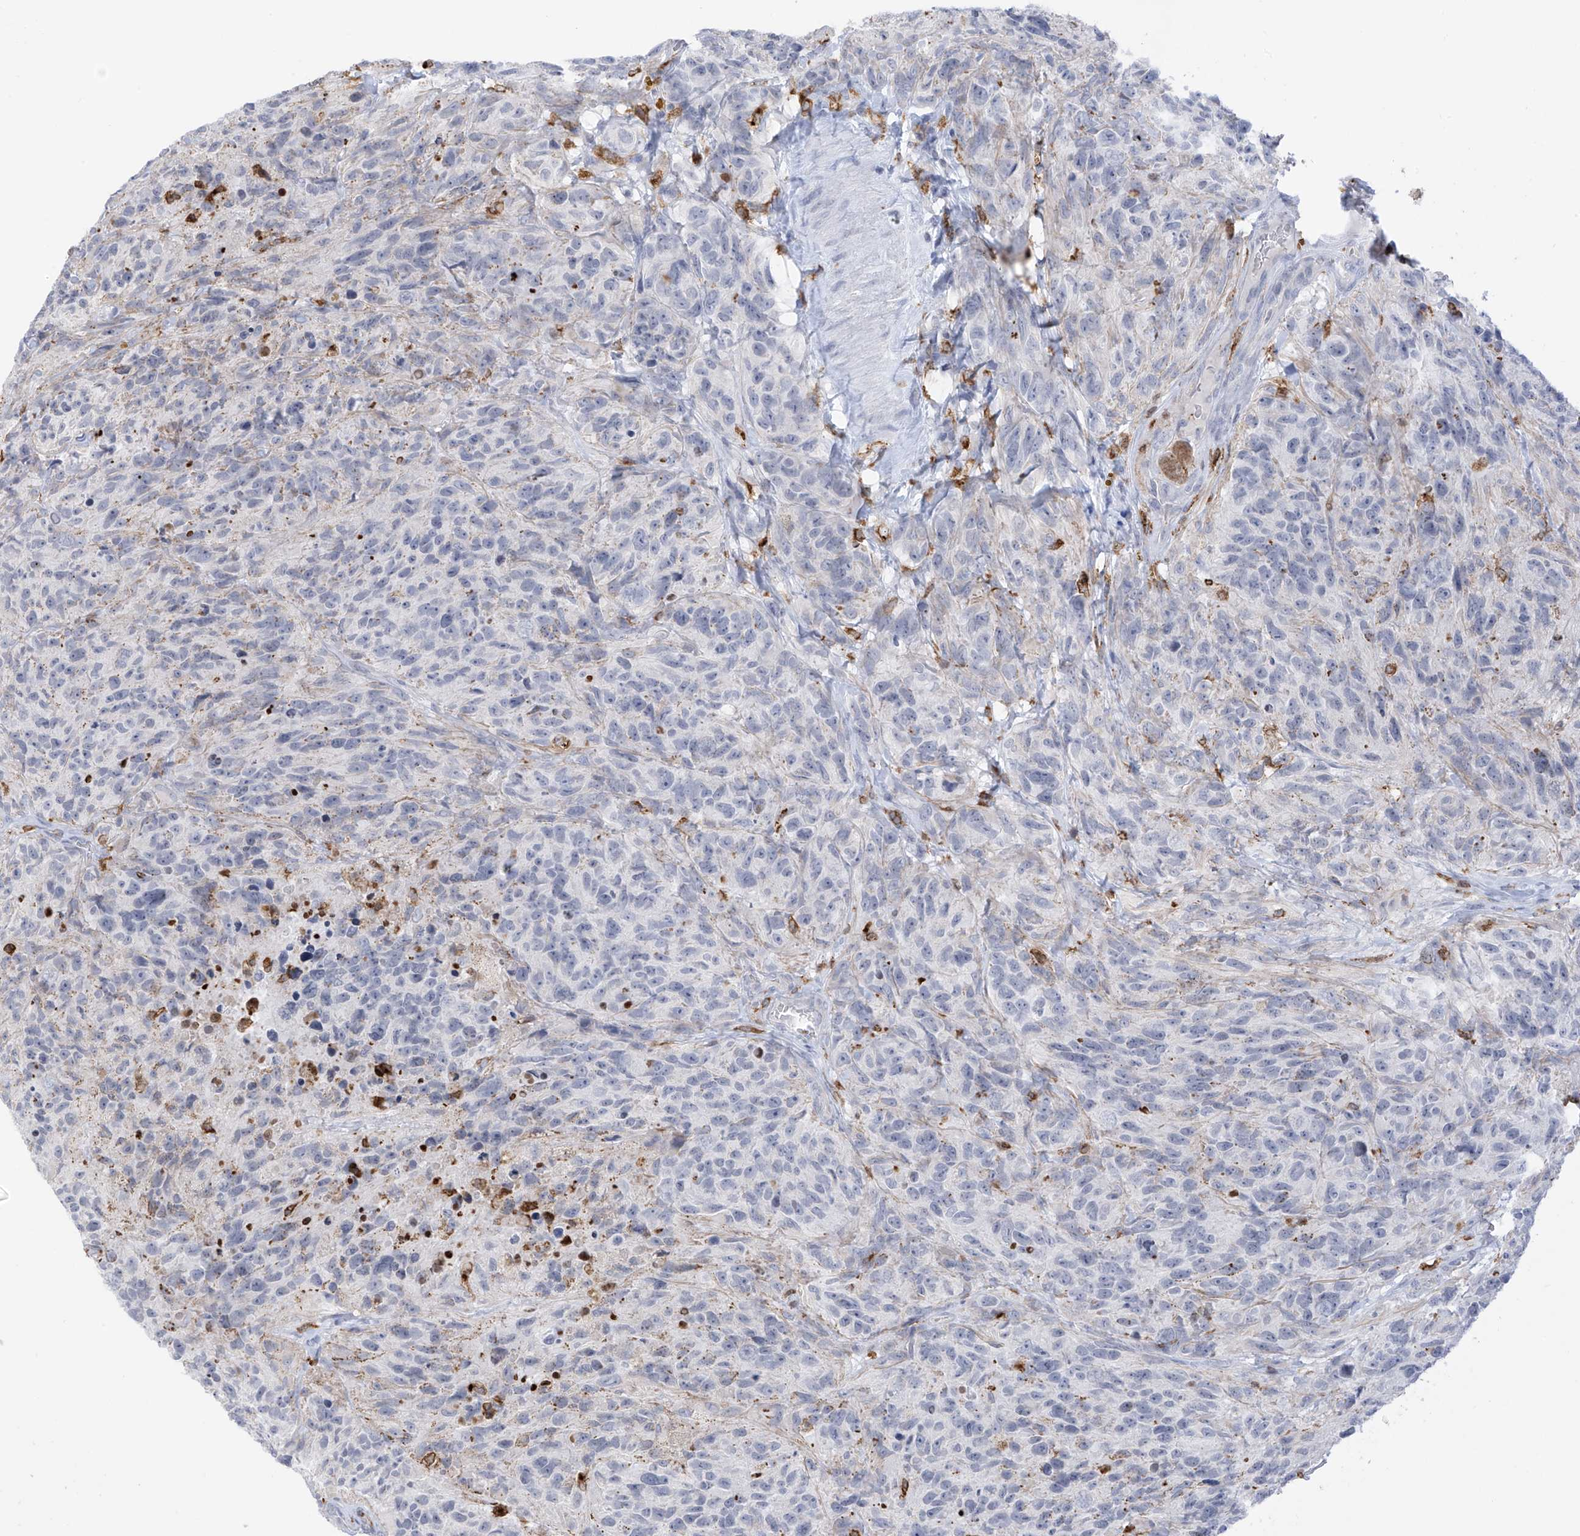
{"staining": {"intensity": "negative", "quantity": "none", "location": "none"}, "tissue": "glioma", "cell_type": "Tumor cells", "image_type": "cancer", "snomed": [{"axis": "morphology", "description": "Glioma, malignant, High grade"}, {"axis": "topography", "description": "Brain"}], "caption": "The micrograph shows no significant staining in tumor cells of malignant high-grade glioma.", "gene": "TBXAS1", "patient": {"sex": "male", "age": 69}}